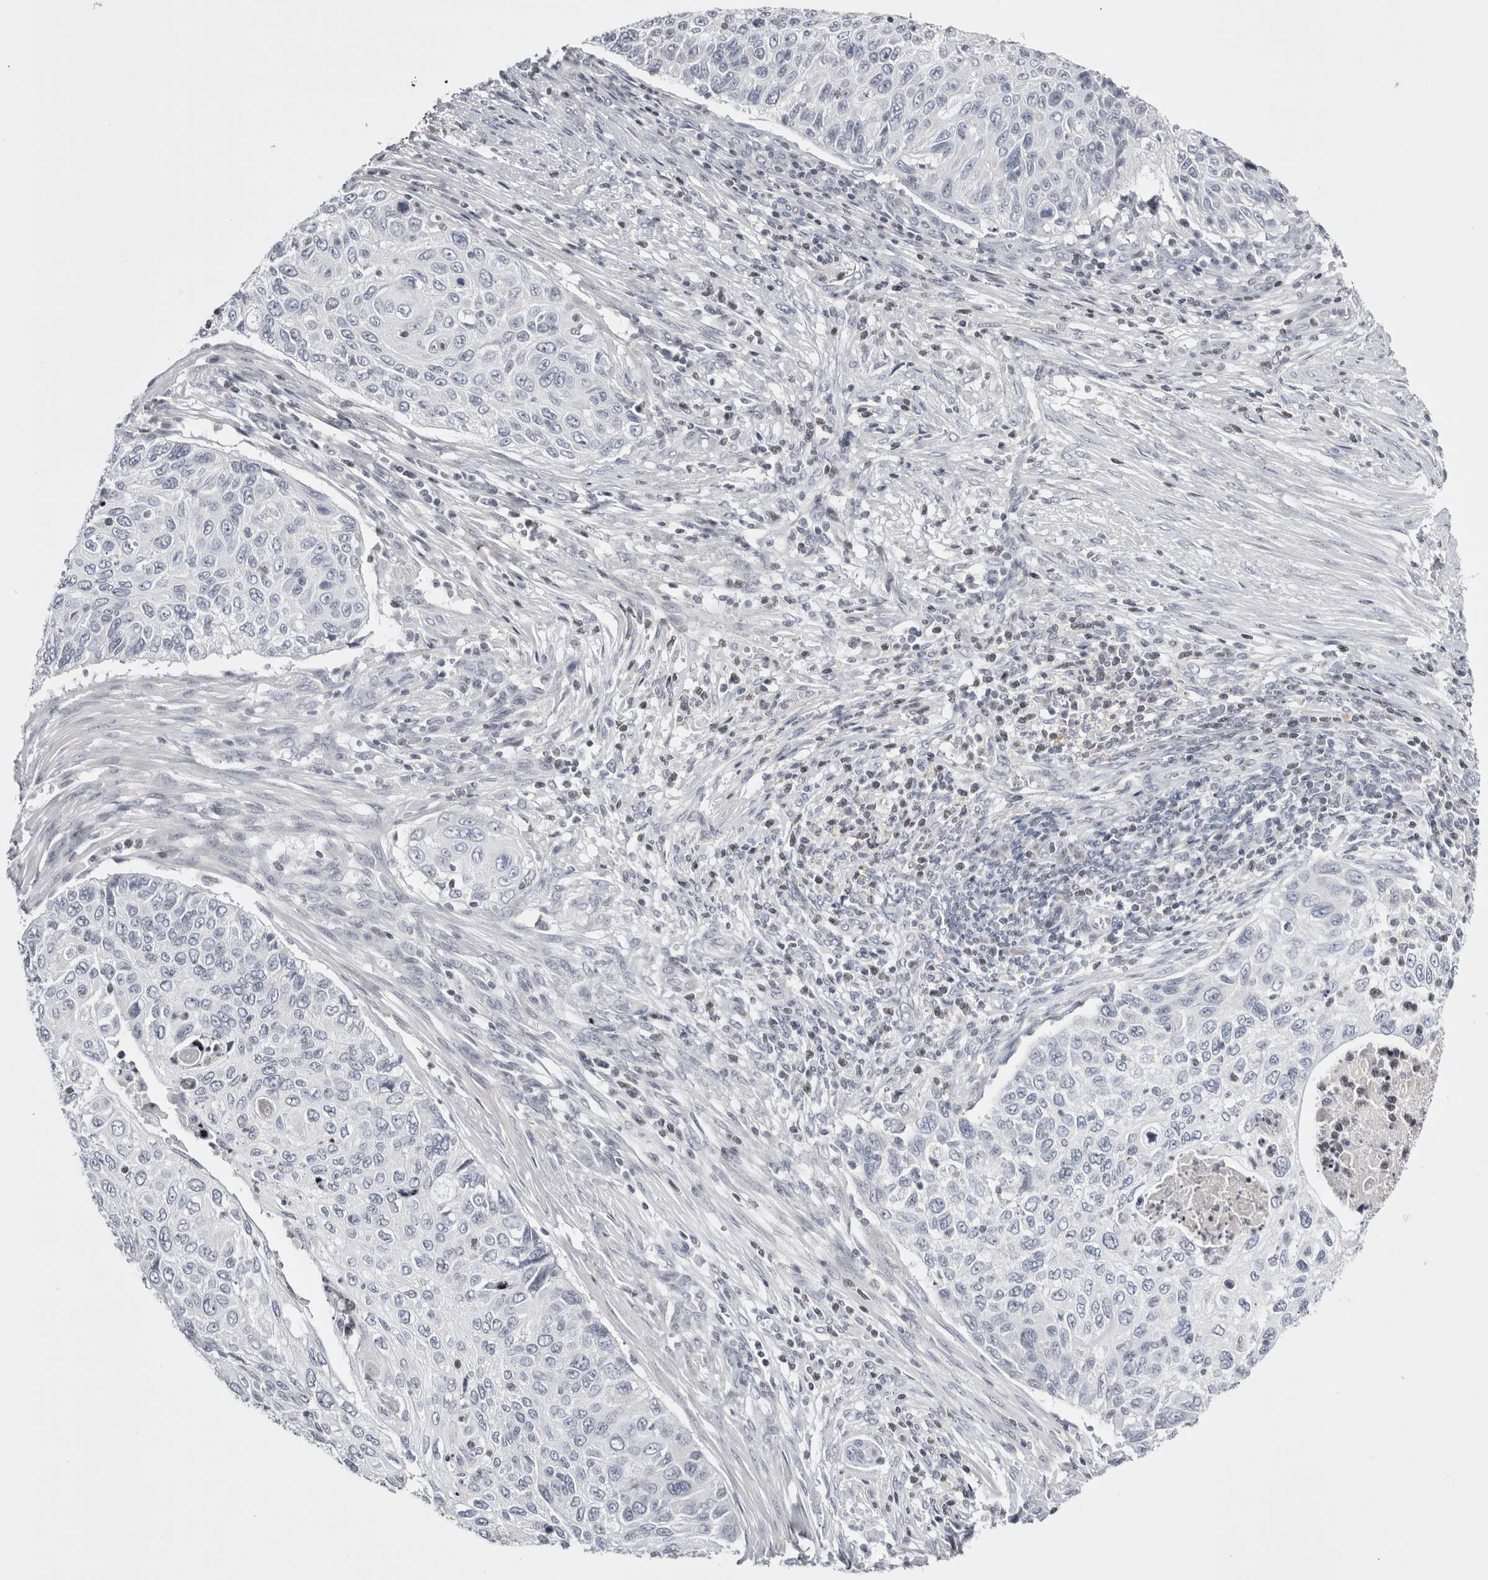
{"staining": {"intensity": "negative", "quantity": "none", "location": "none"}, "tissue": "cervical cancer", "cell_type": "Tumor cells", "image_type": "cancer", "snomed": [{"axis": "morphology", "description": "Squamous cell carcinoma, NOS"}, {"axis": "topography", "description": "Cervix"}], "caption": "DAB (3,3'-diaminobenzidine) immunohistochemical staining of cervical cancer (squamous cell carcinoma) exhibits no significant expression in tumor cells.", "gene": "FNDC8", "patient": {"sex": "female", "age": 70}}